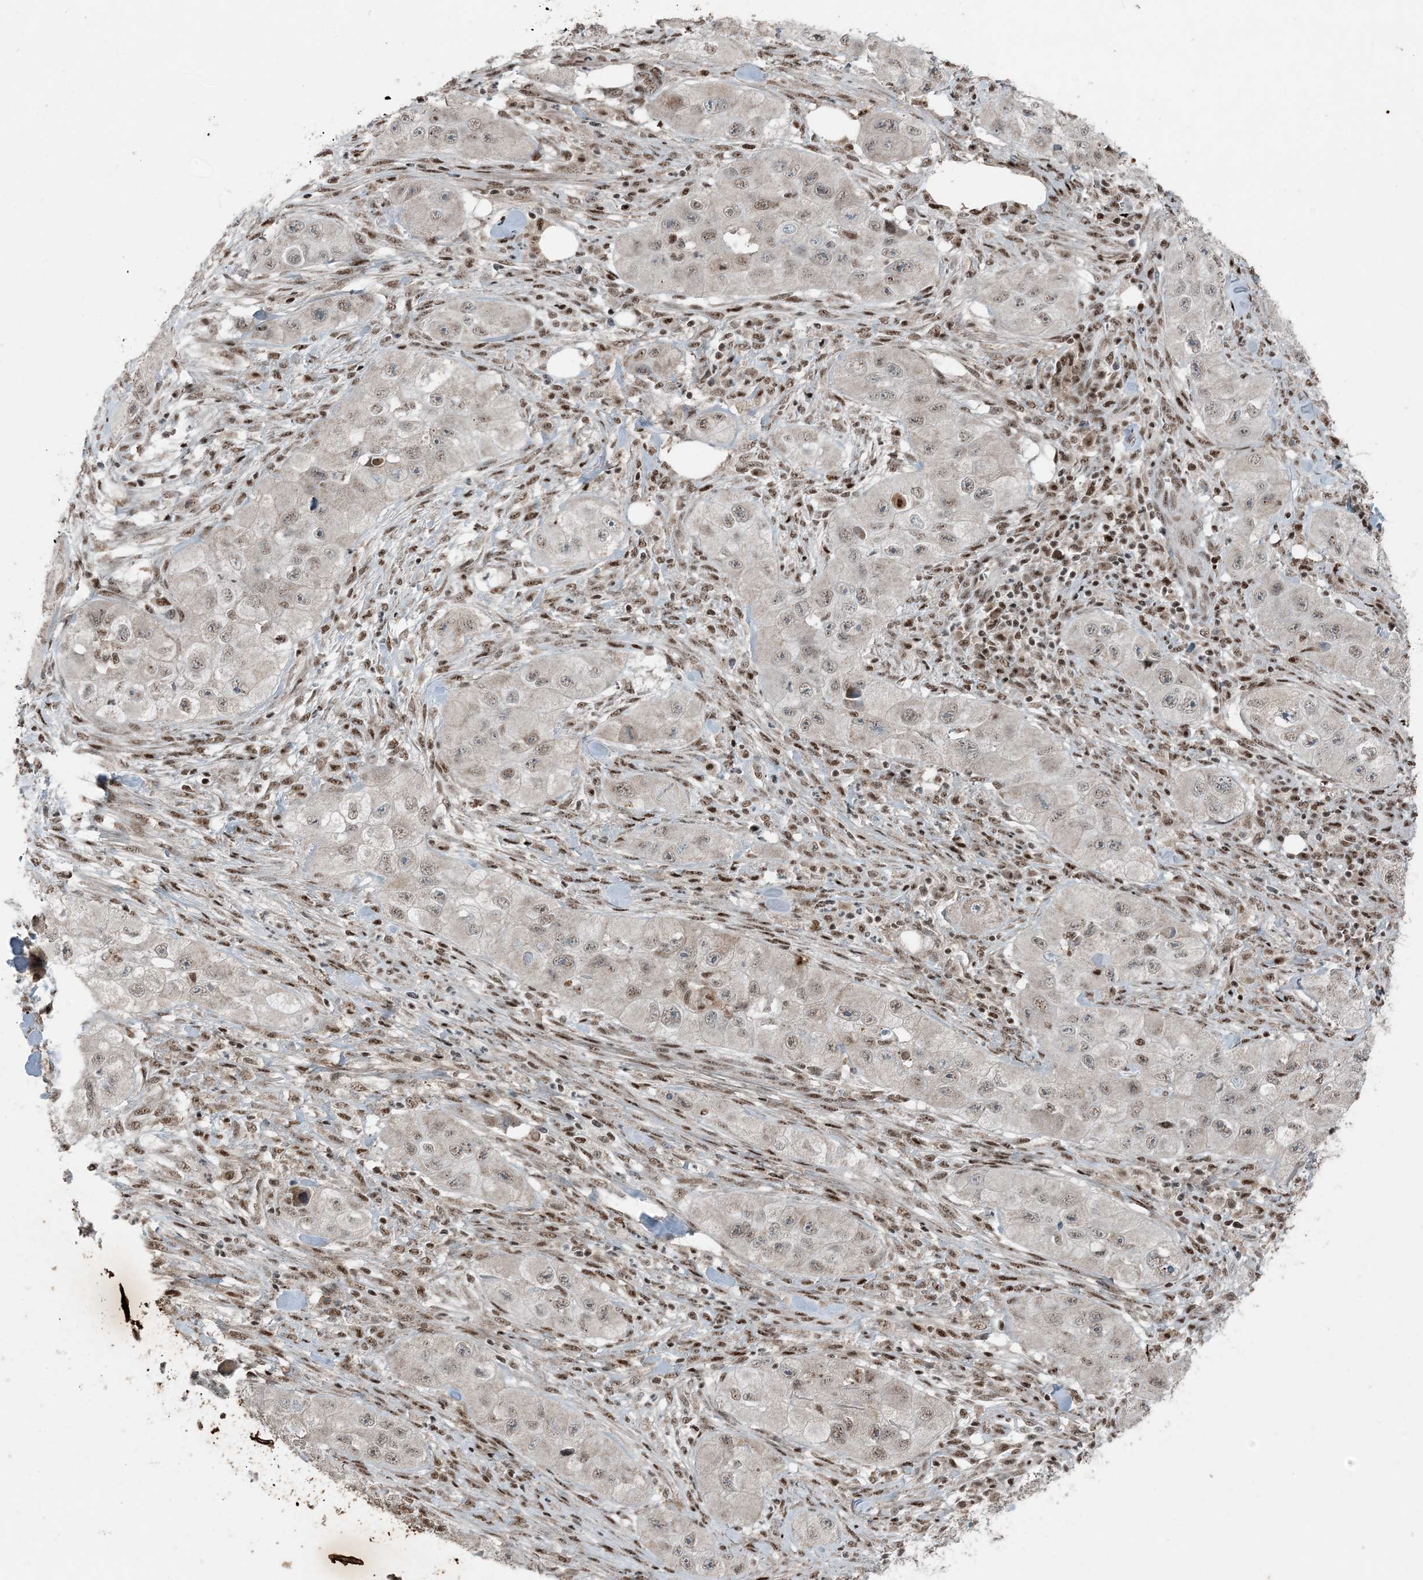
{"staining": {"intensity": "weak", "quantity": "25%-75%", "location": "nuclear"}, "tissue": "skin cancer", "cell_type": "Tumor cells", "image_type": "cancer", "snomed": [{"axis": "morphology", "description": "Squamous cell carcinoma, NOS"}, {"axis": "topography", "description": "Skin"}, {"axis": "topography", "description": "Subcutis"}], "caption": "High-magnification brightfield microscopy of skin squamous cell carcinoma stained with DAB (brown) and counterstained with hematoxylin (blue). tumor cells exhibit weak nuclear expression is seen in approximately25%-75% of cells. (DAB IHC with brightfield microscopy, high magnification).", "gene": "TADA2B", "patient": {"sex": "male", "age": 73}}